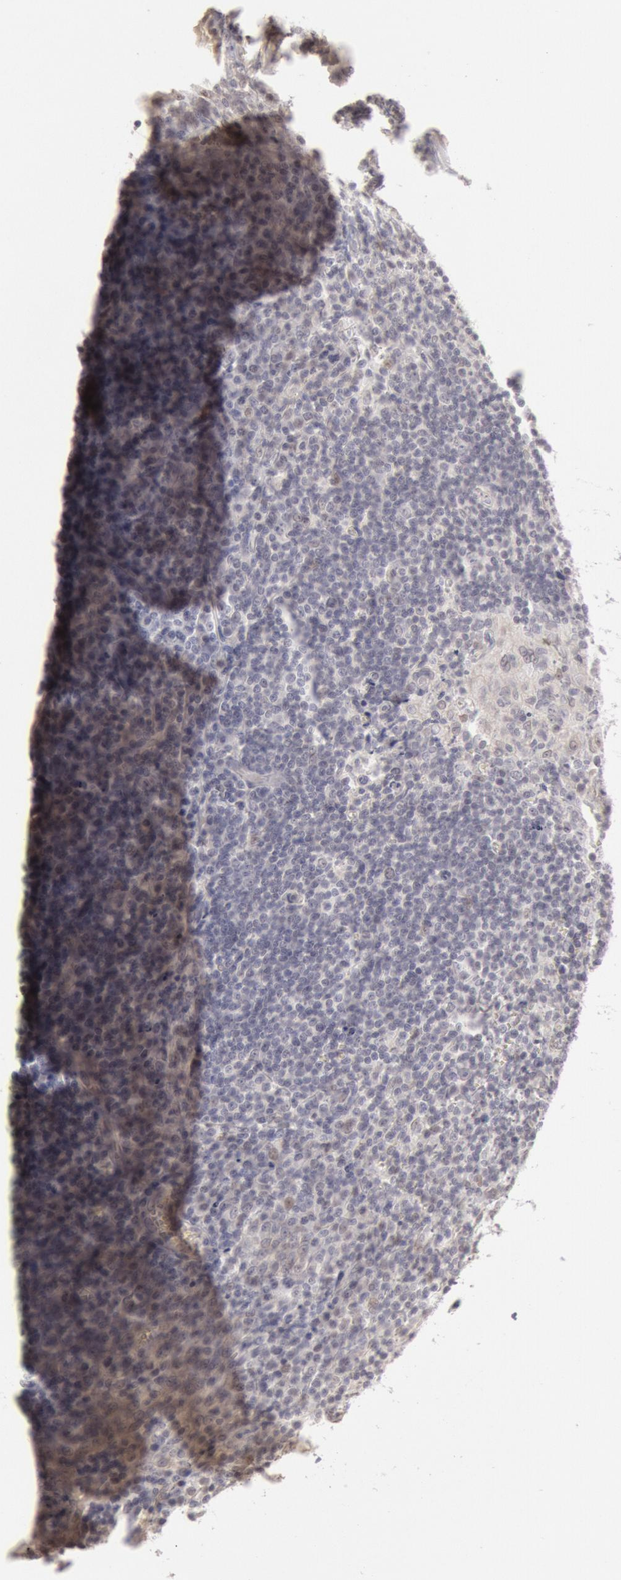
{"staining": {"intensity": "negative", "quantity": "none", "location": "none"}, "tissue": "tonsil", "cell_type": "Germinal center cells", "image_type": "normal", "snomed": [{"axis": "morphology", "description": "Normal tissue, NOS"}, {"axis": "topography", "description": "Tonsil"}], "caption": "A high-resolution image shows IHC staining of unremarkable tonsil, which shows no significant expression in germinal center cells.", "gene": "RIMBP3B", "patient": {"sex": "male", "age": 20}}